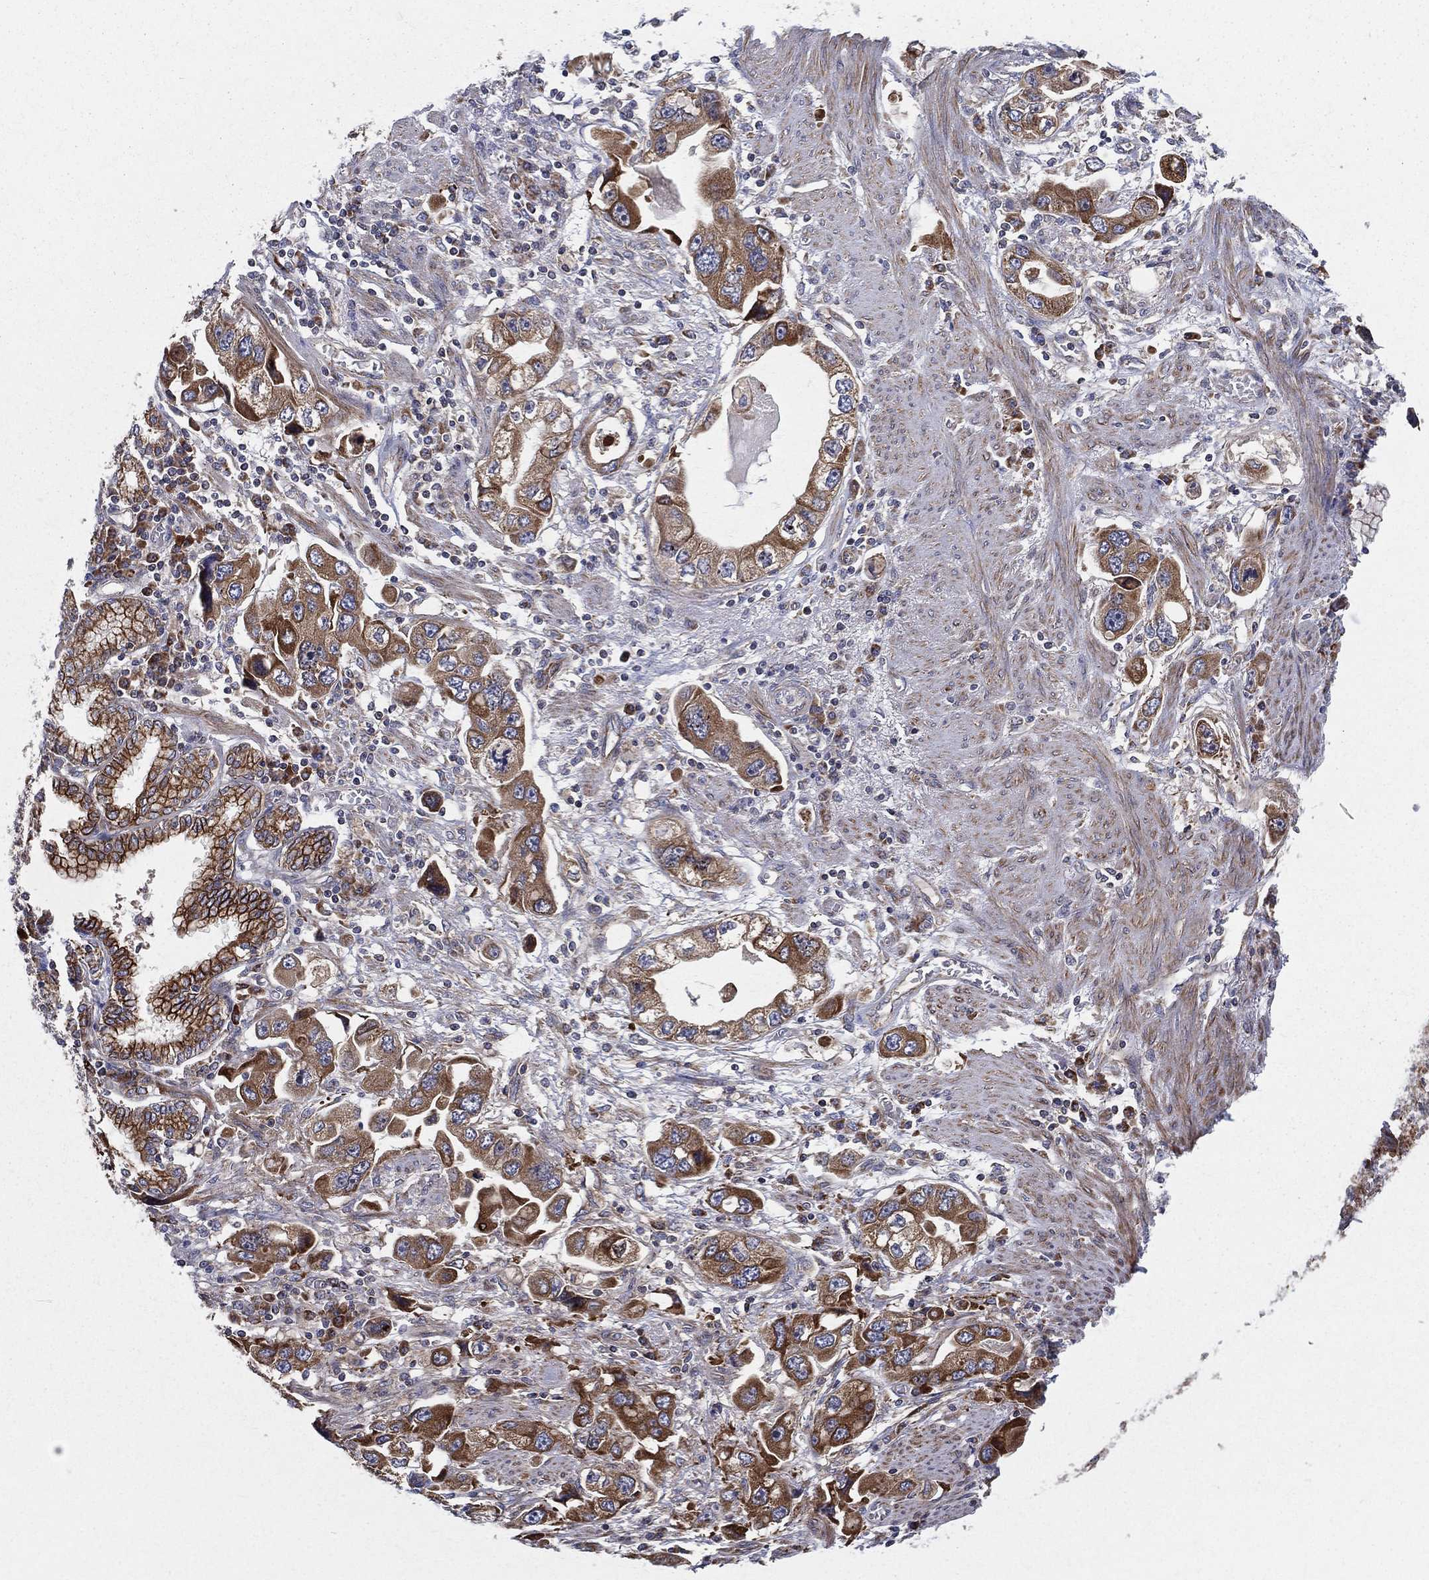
{"staining": {"intensity": "strong", "quantity": ">75%", "location": "cytoplasmic/membranous"}, "tissue": "stomach cancer", "cell_type": "Tumor cells", "image_type": "cancer", "snomed": [{"axis": "morphology", "description": "Adenocarcinoma, NOS"}, {"axis": "topography", "description": "Stomach, lower"}], "caption": "Stomach cancer was stained to show a protein in brown. There is high levels of strong cytoplasmic/membranous staining in approximately >75% of tumor cells. The staining was performed using DAB (3,3'-diaminobenzidine) to visualize the protein expression in brown, while the nuclei were stained in blue with hematoxylin (Magnification: 20x).", "gene": "MIX23", "patient": {"sex": "female", "age": 93}}